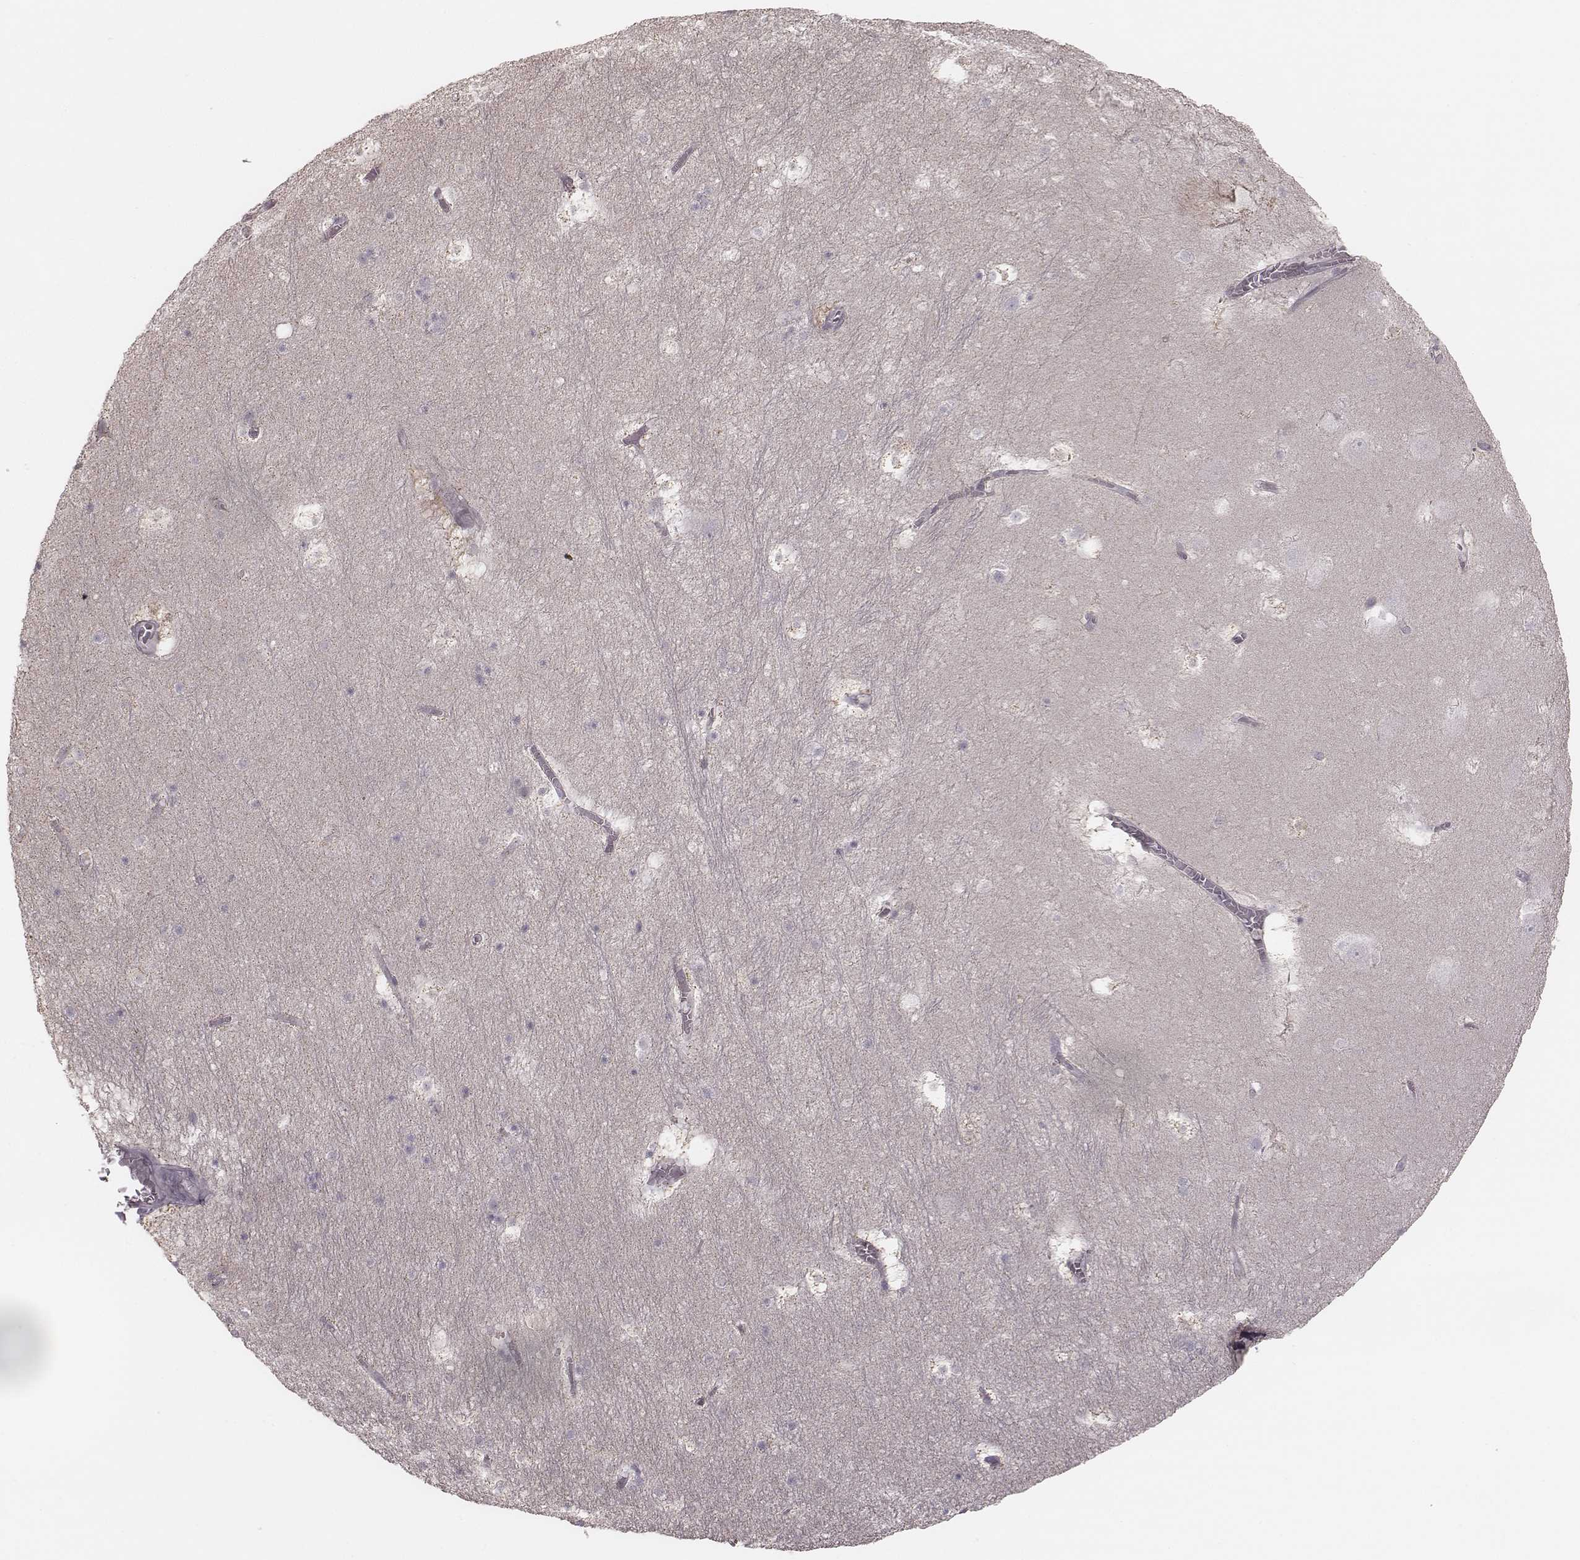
{"staining": {"intensity": "negative", "quantity": "none", "location": "none"}, "tissue": "hippocampus", "cell_type": "Glial cells", "image_type": "normal", "snomed": [{"axis": "morphology", "description": "Normal tissue, NOS"}, {"axis": "topography", "description": "Hippocampus"}], "caption": "IHC histopathology image of unremarkable human hippocampus stained for a protein (brown), which reveals no positivity in glial cells. The staining is performed using DAB (3,3'-diaminobenzidine) brown chromogen with nuclei counter-stained in using hematoxylin.", "gene": "TDRD5", "patient": {"sex": "male", "age": 45}}